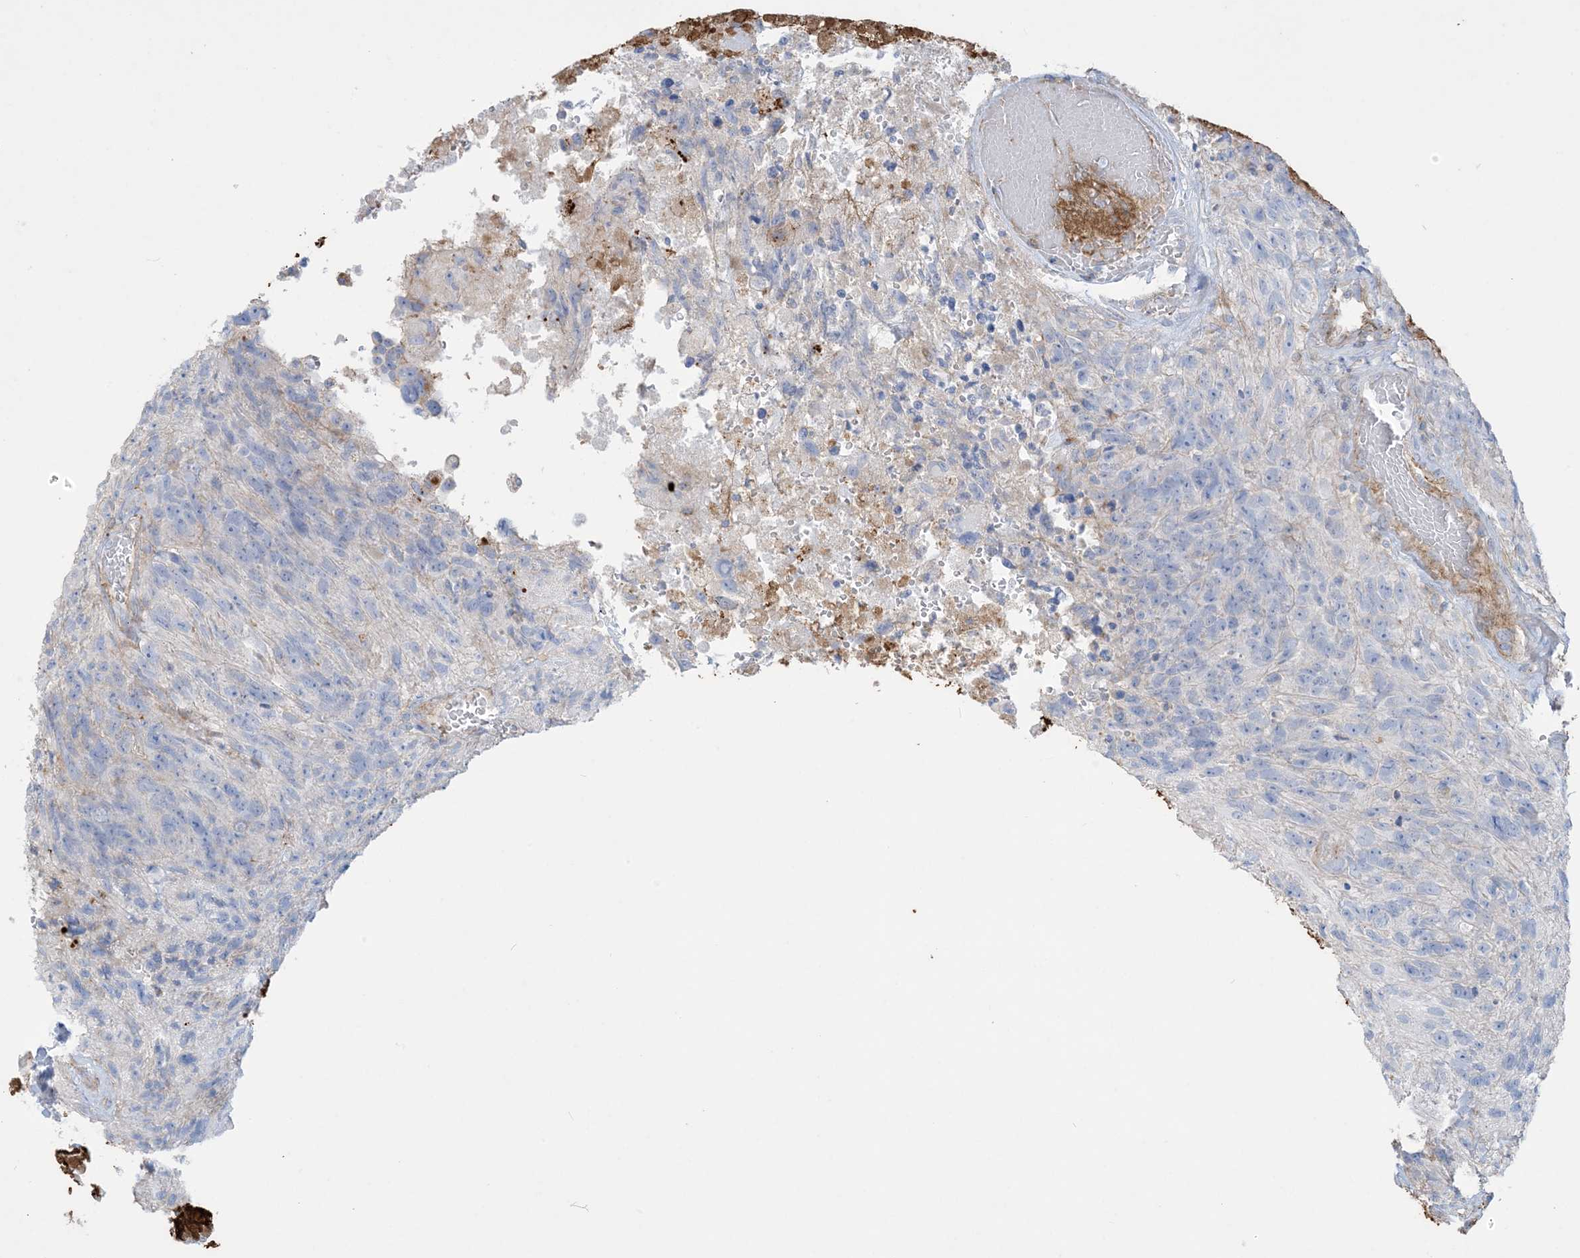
{"staining": {"intensity": "negative", "quantity": "none", "location": "none"}, "tissue": "glioma", "cell_type": "Tumor cells", "image_type": "cancer", "snomed": [{"axis": "morphology", "description": "Glioma, malignant, High grade"}, {"axis": "topography", "description": "Brain"}], "caption": "Immunohistochemistry histopathology image of high-grade glioma (malignant) stained for a protein (brown), which exhibits no positivity in tumor cells. The staining was performed using DAB to visualize the protein expression in brown, while the nuclei were stained in blue with hematoxylin (Magnification: 20x).", "gene": "GTF3C2", "patient": {"sex": "male", "age": 69}}